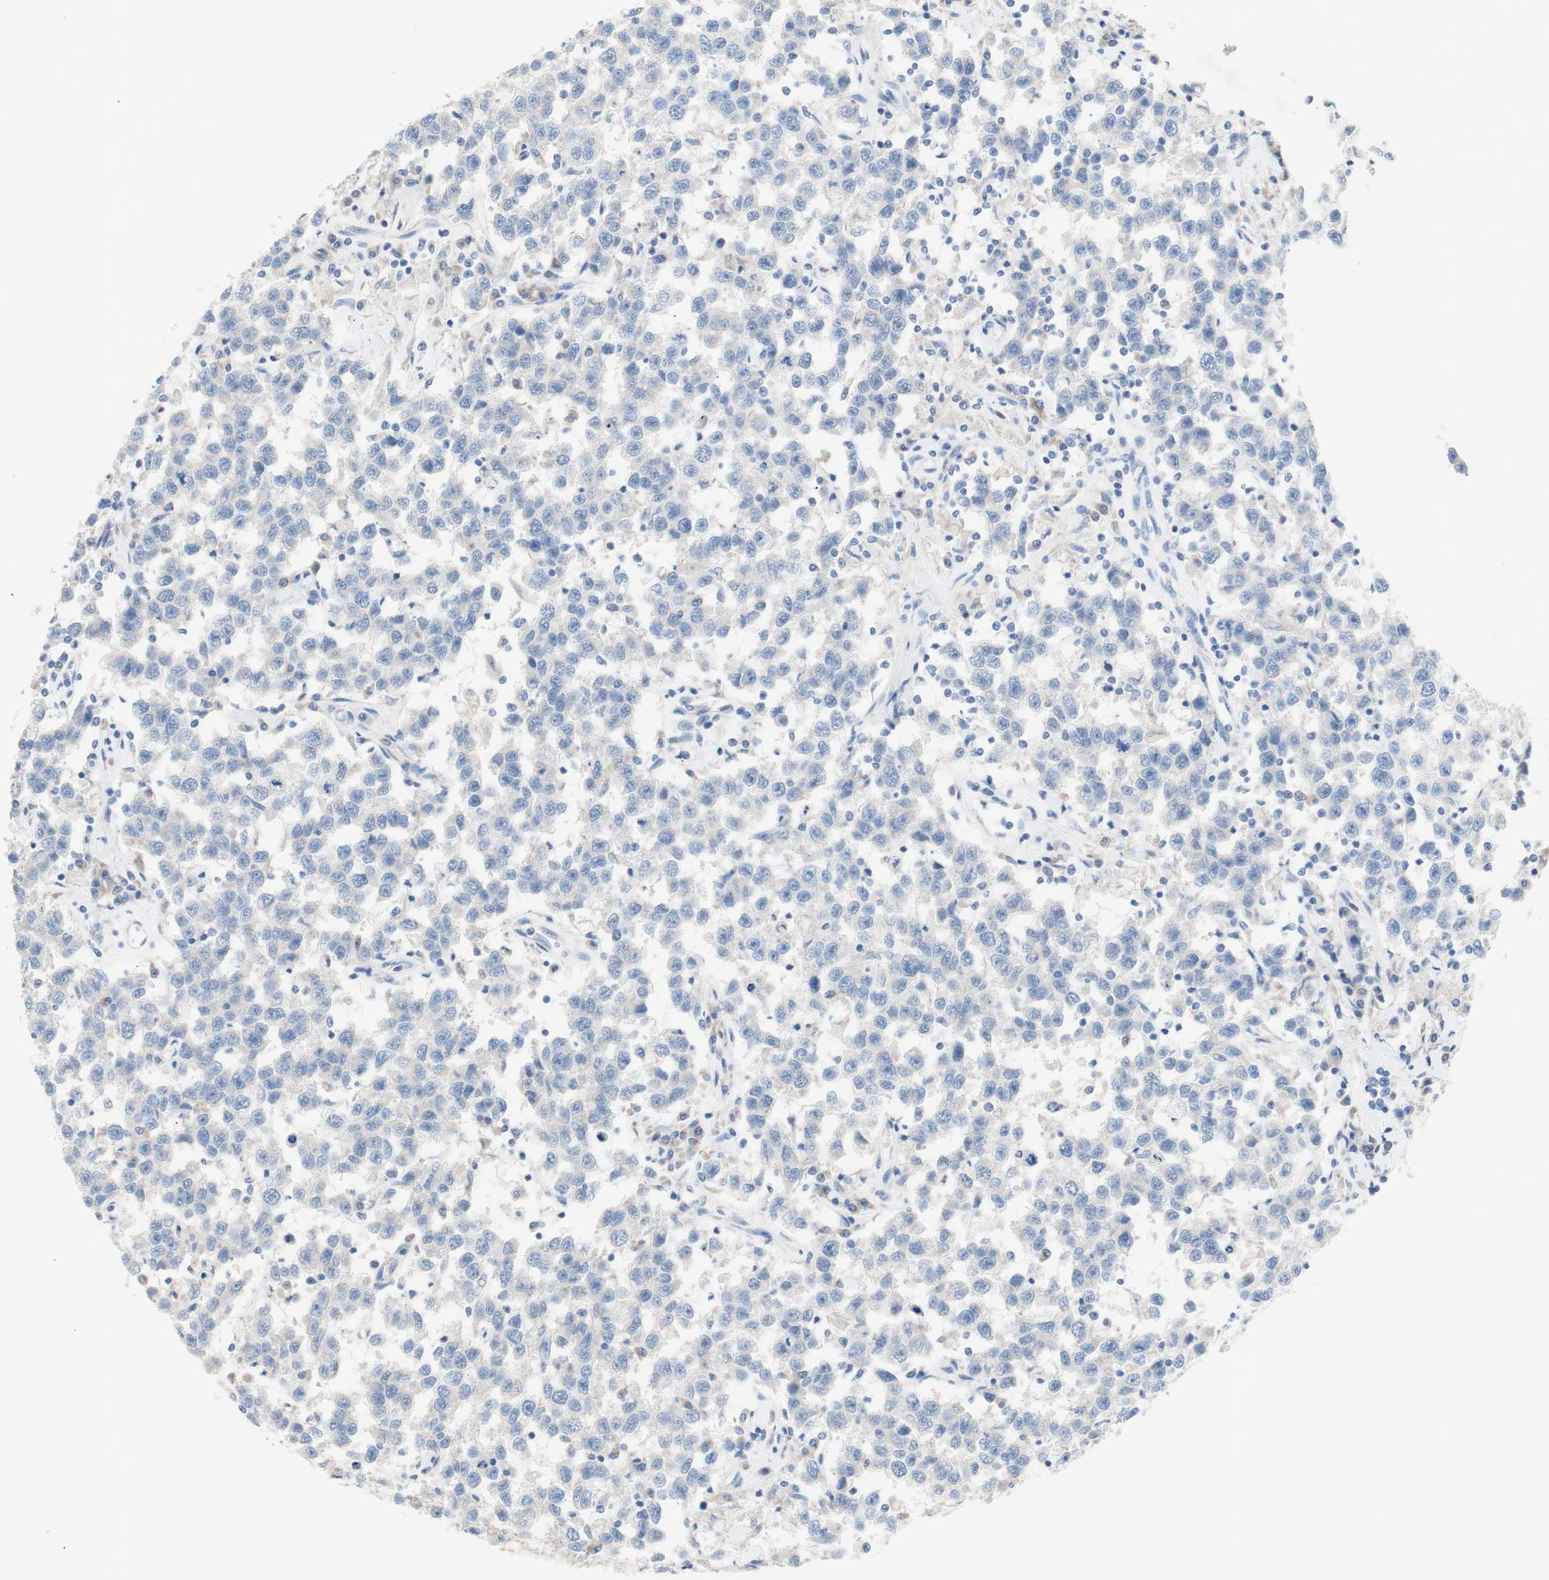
{"staining": {"intensity": "negative", "quantity": "none", "location": "none"}, "tissue": "testis cancer", "cell_type": "Tumor cells", "image_type": "cancer", "snomed": [{"axis": "morphology", "description": "Seminoma, NOS"}, {"axis": "topography", "description": "Testis"}], "caption": "An IHC histopathology image of testis cancer is shown. There is no staining in tumor cells of testis cancer.", "gene": "TMIGD2", "patient": {"sex": "male", "age": 41}}